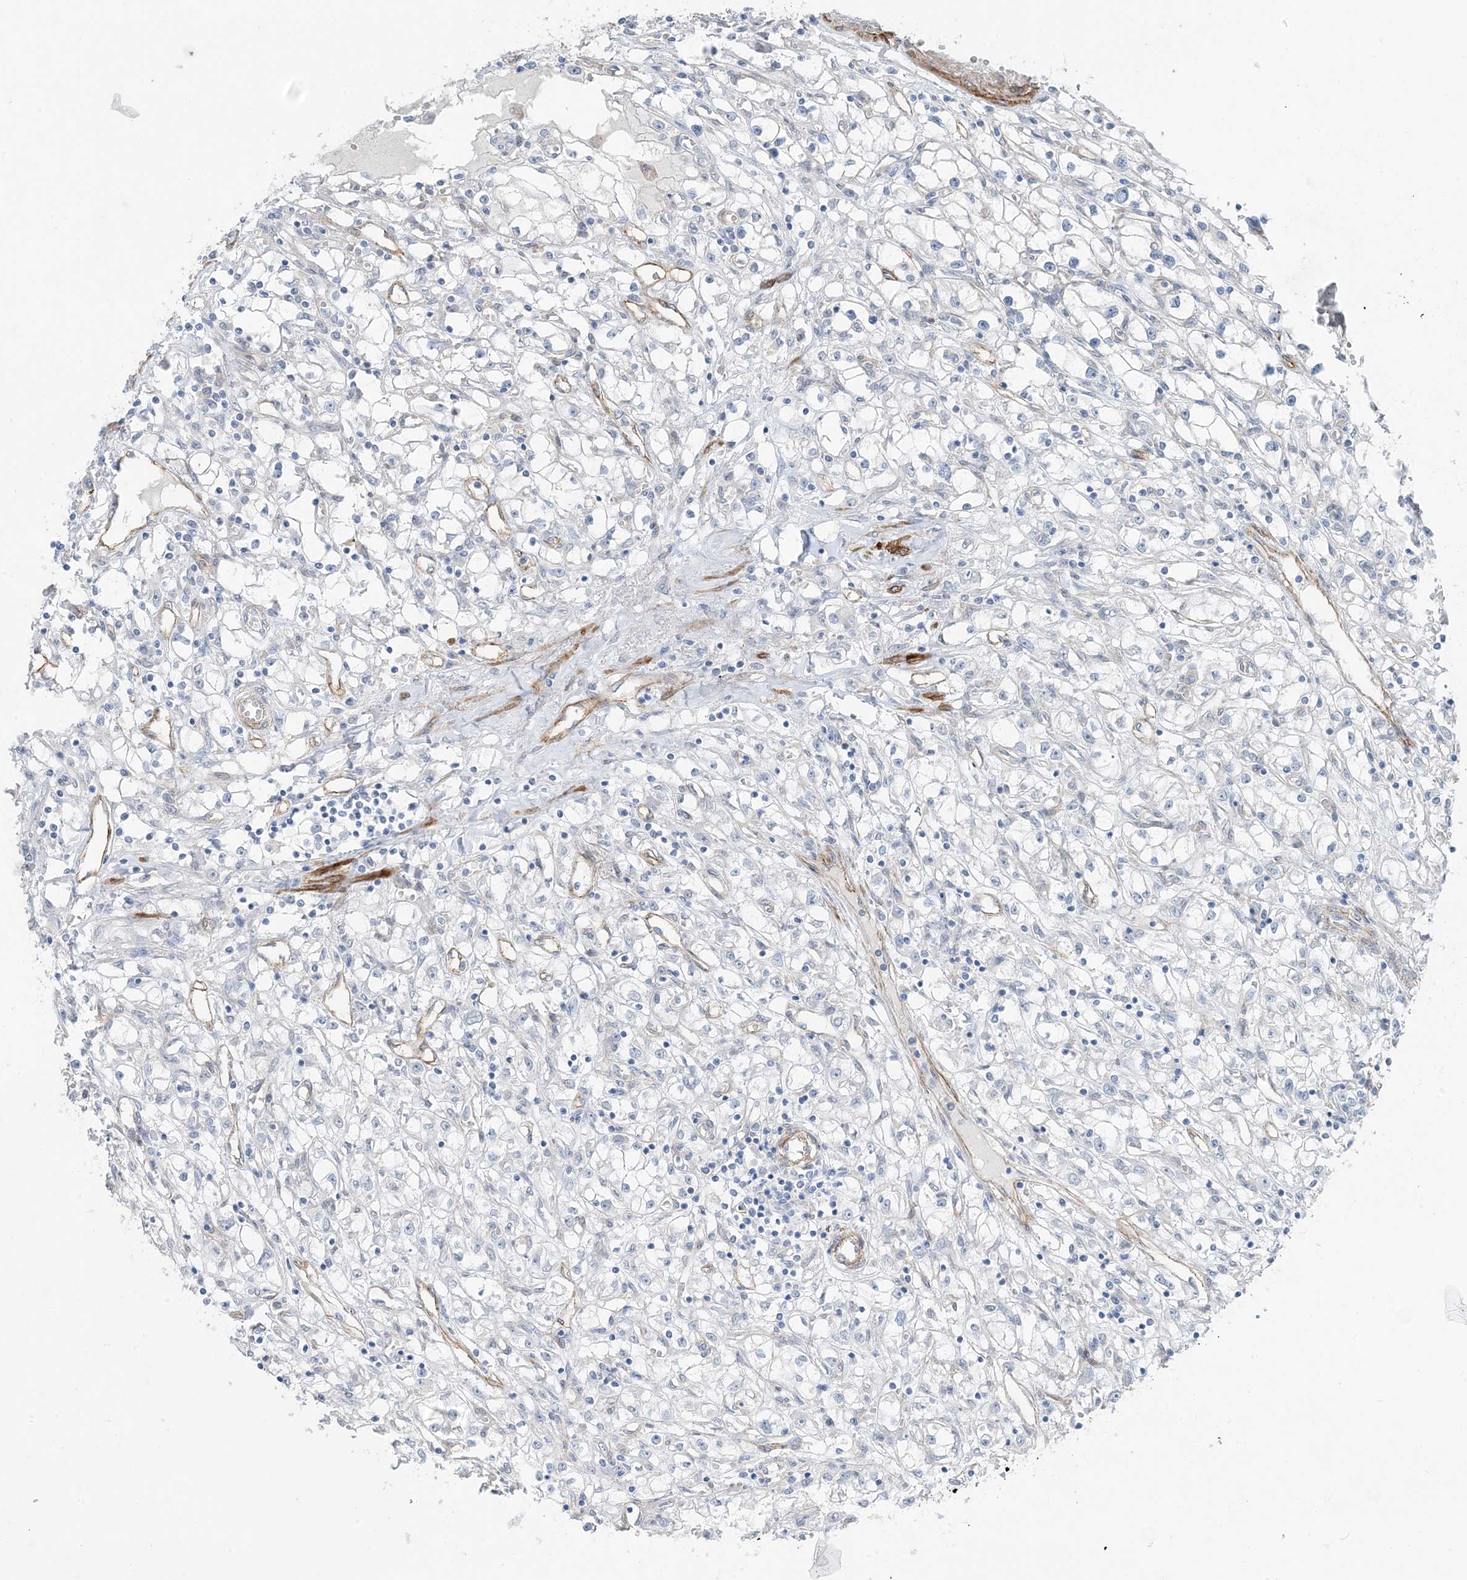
{"staining": {"intensity": "negative", "quantity": "none", "location": "none"}, "tissue": "renal cancer", "cell_type": "Tumor cells", "image_type": "cancer", "snomed": [{"axis": "morphology", "description": "Adenocarcinoma, NOS"}, {"axis": "topography", "description": "Kidney"}], "caption": "An immunohistochemistry (IHC) micrograph of adenocarcinoma (renal) is shown. There is no staining in tumor cells of adenocarcinoma (renal). (DAB immunohistochemistry (IHC), high magnification).", "gene": "PGM5", "patient": {"sex": "male", "age": 56}}